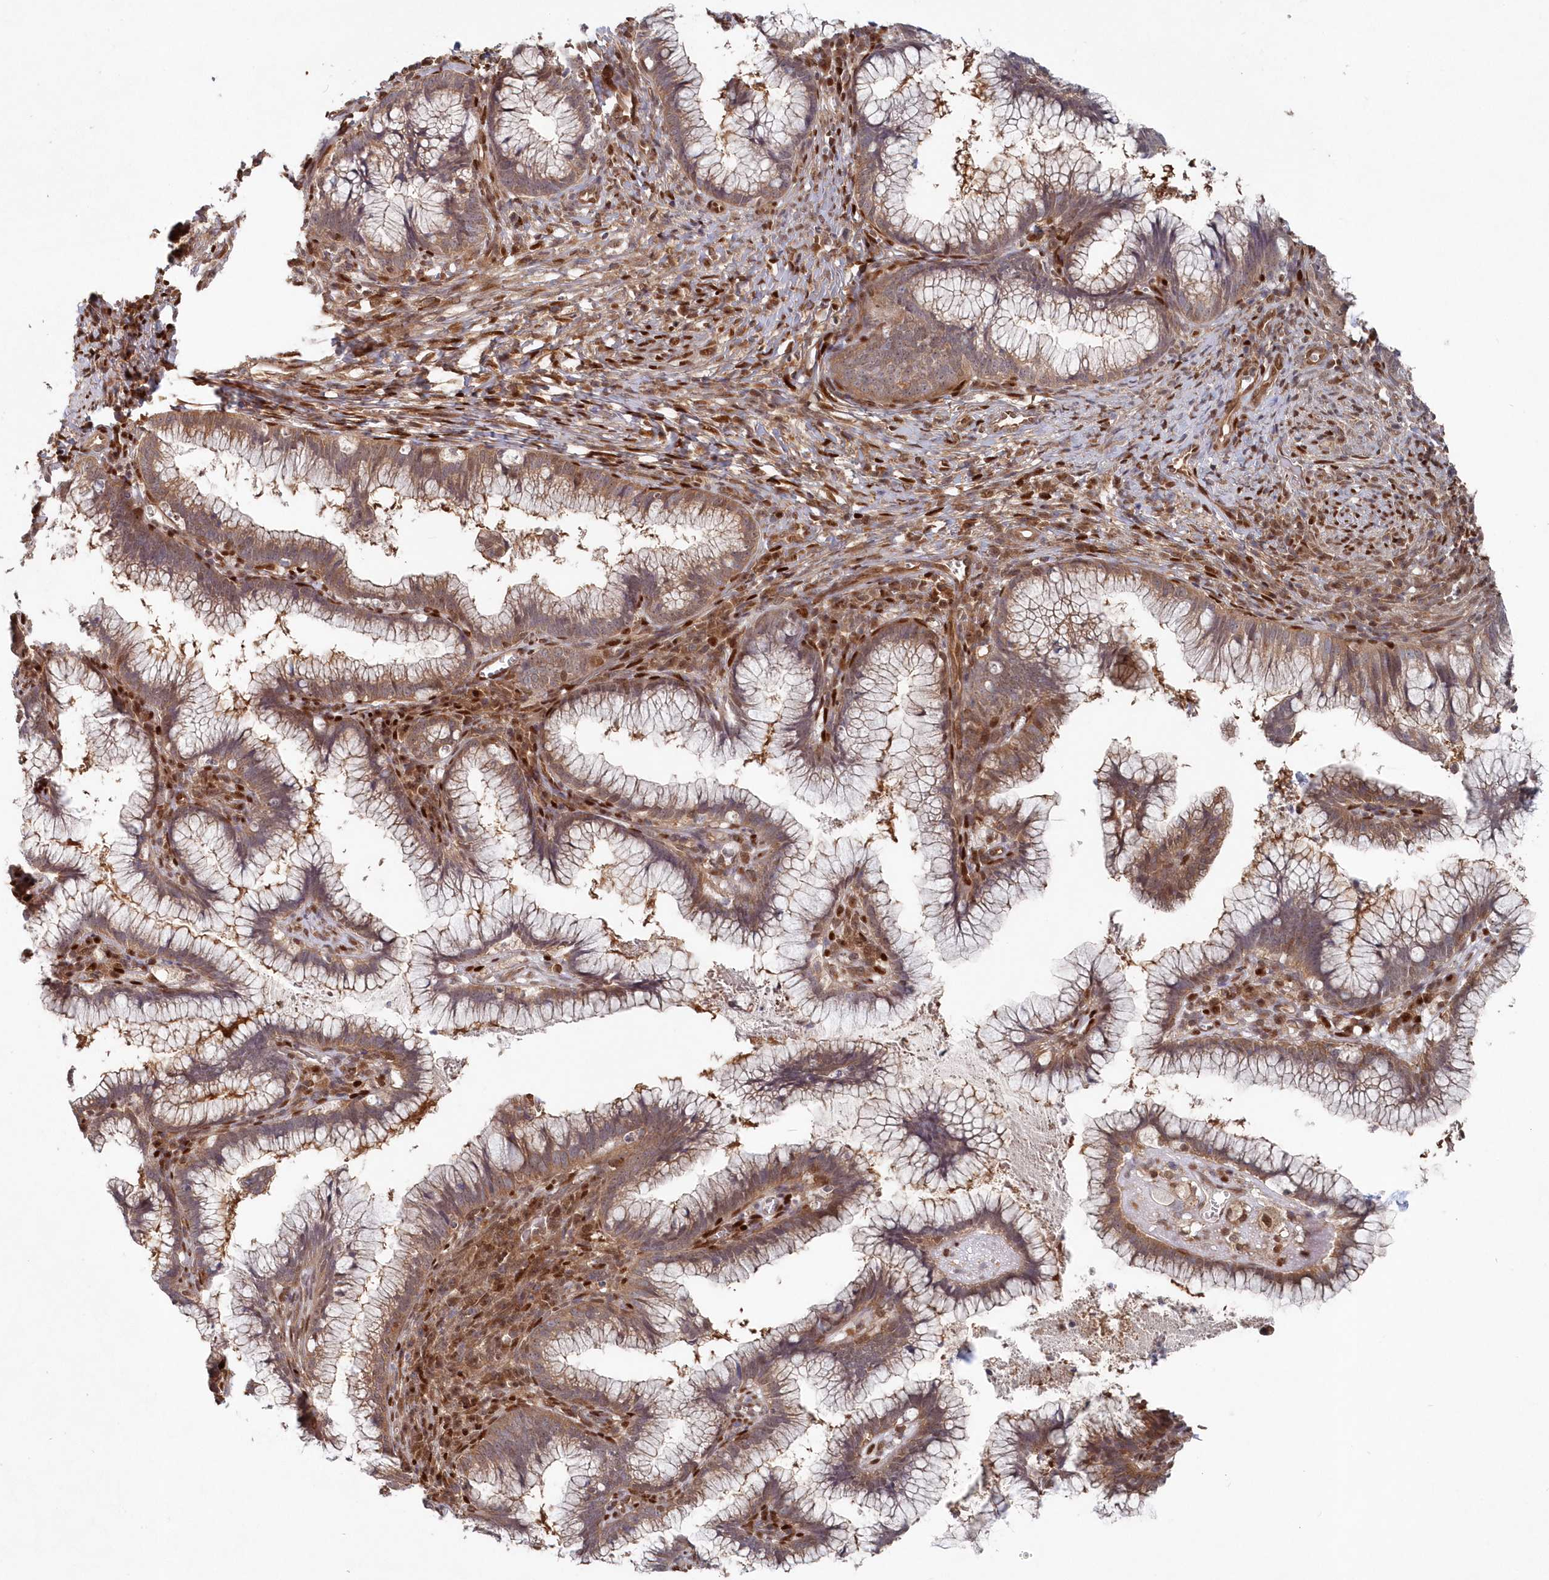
{"staining": {"intensity": "moderate", "quantity": ">75%", "location": "cytoplasmic/membranous"}, "tissue": "cervical cancer", "cell_type": "Tumor cells", "image_type": "cancer", "snomed": [{"axis": "morphology", "description": "Adenocarcinoma, NOS"}, {"axis": "topography", "description": "Cervix"}], "caption": "This photomicrograph shows cervical adenocarcinoma stained with IHC to label a protein in brown. The cytoplasmic/membranous of tumor cells show moderate positivity for the protein. Nuclei are counter-stained blue.", "gene": "ABHD14B", "patient": {"sex": "female", "age": 36}}